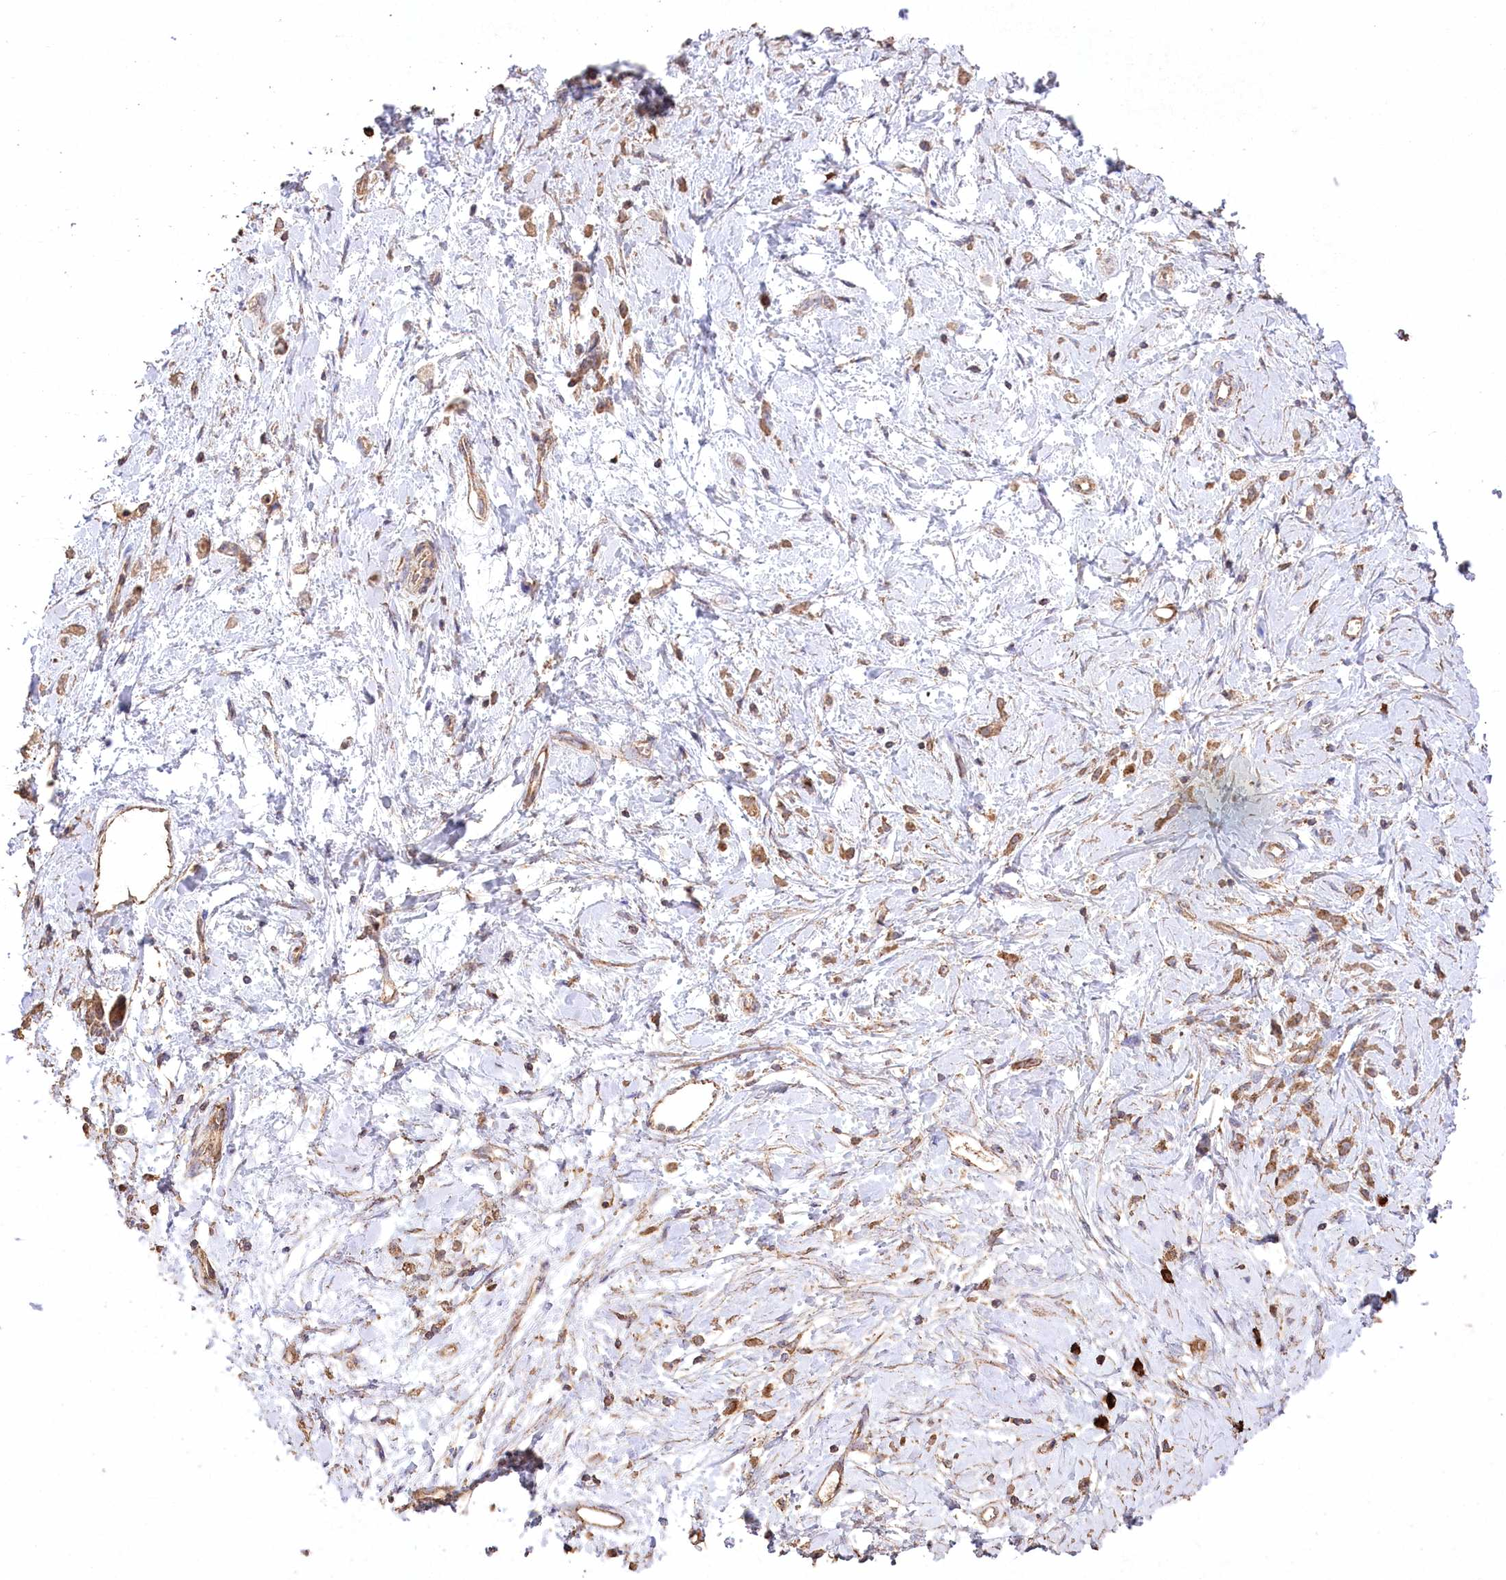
{"staining": {"intensity": "moderate", "quantity": ">75%", "location": "cytoplasmic/membranous"}, "tissue": "stomach cancer", "cell_type": "Tumor cells", "image_type": "cancer", "snomed": [{"axis": "morphology", "description": "Adenocarcinoma, NOS"}, {"axis": "topography", "description": "Stomach"}], "caption": "High-magnification brightfield microscopy of stomach adenocarcinoma stained with DAB (3,3'-diaminobenzidine) (brown) and counterstained with hematoxylin (blue). tumor cells exhibit moderate cytoplasmic/membranous staining is present in about>75% of cells. (IHC, brightfield microscopy, high magnification).", "gene": "IREB2", "patient": {"sex": "female", "age": 60}}